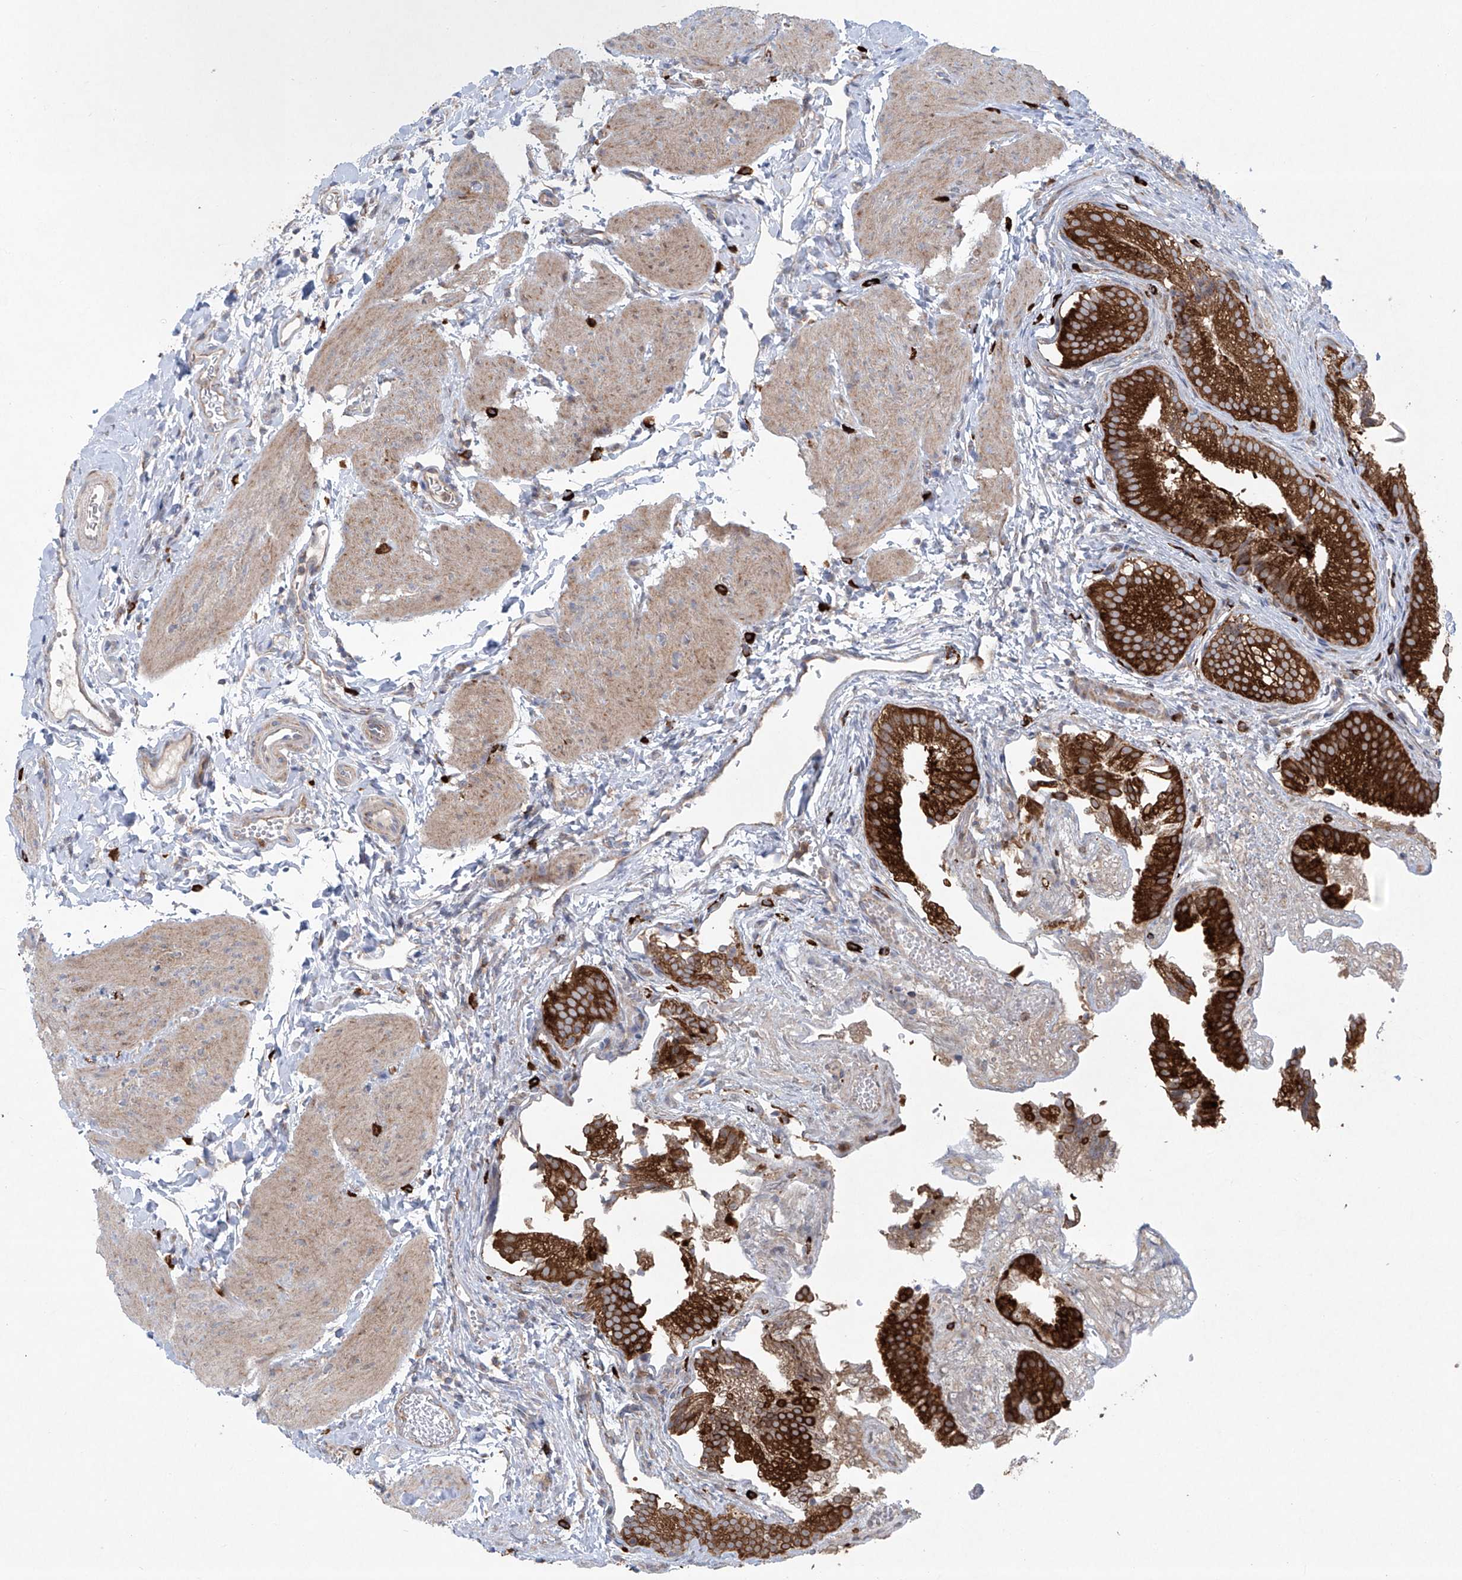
{"staining": {"intensity": "strong", "quantity": ">75%", "location": "cytoplasmic/membranous"}, "tissue": "gallbladder", "cell_type": "Glandular cells", "image_type": "normal", "snomed": [{"axis": "morphology", "description": "Normal tissue, NOS"}, {"axis": "topography", "description": "Gallbladder"}], "caption": "Immunohistochemistry histopathology image of benign gallbladder: human gallbladder stained using immunohistochemistry (IHC) exhibits high levels of strong protein expression localized specifically in the cytoplasmic/membranous of glandular cells, appearing as a cytoplasmic/membranous brown color.", "gene": "KLC4", "patient": {"sex": "female", "age": 30}}